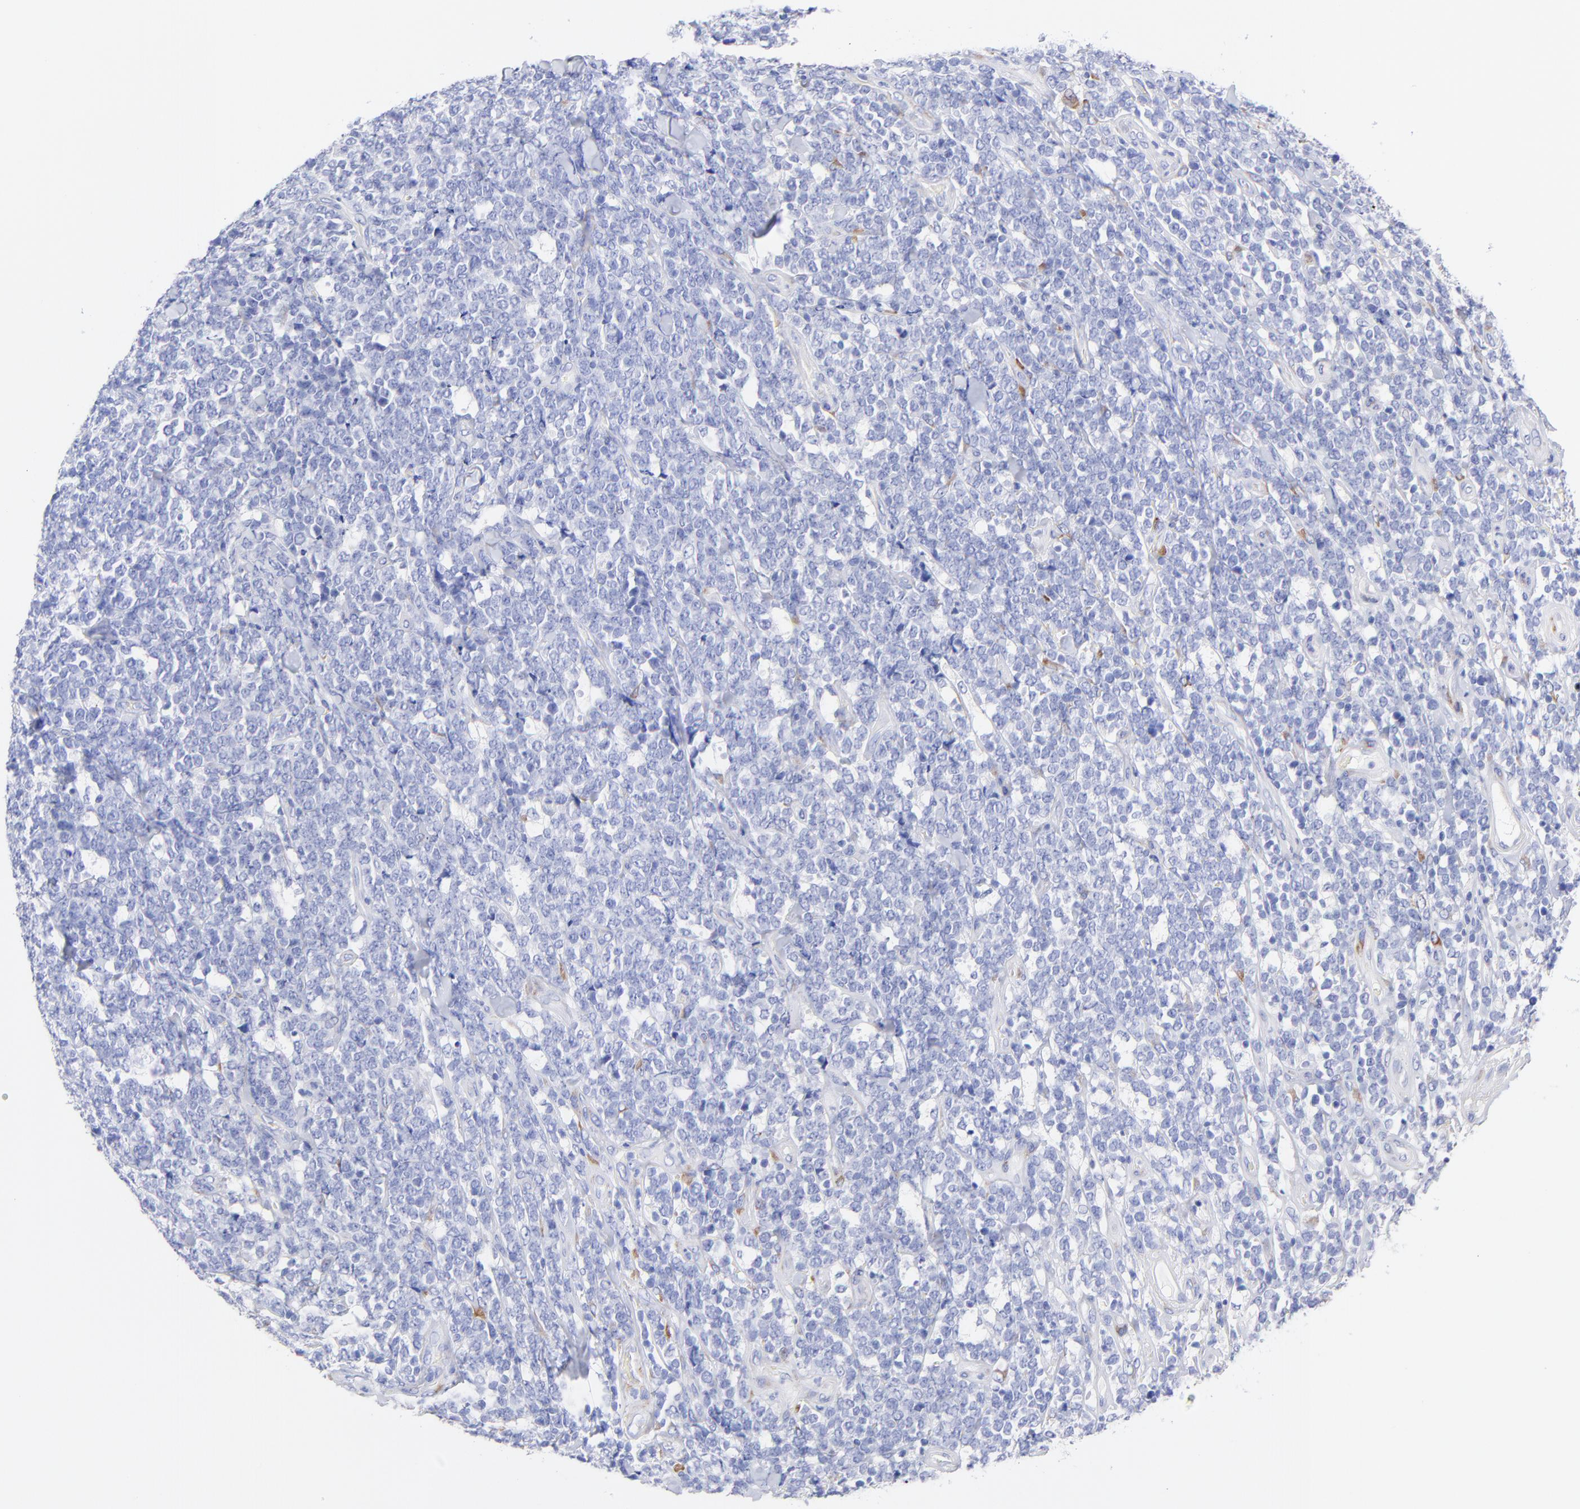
{"staining": {"intensity": "negative", "quantity": "none", "location": "none"}, "tissue": "lymphoma", "cell_type": "Tumor cells", "image_type": "cancer", "snomed": [{"axis": "morphology", "description": "Malignant lymphoma, non-Hodgkin's type, High grade"}, {"axis": "topography", "description": "Small intestine"}, {"axis": "topography", "description": "Colon"}], "caption": "High power microscopy photomicrograph of an IHC histopathology image of lymphoma, revealing no significant expression in tumor cells.", "gene": "C1QTNF6", "patient": {"sex": "male", "age": 8}}